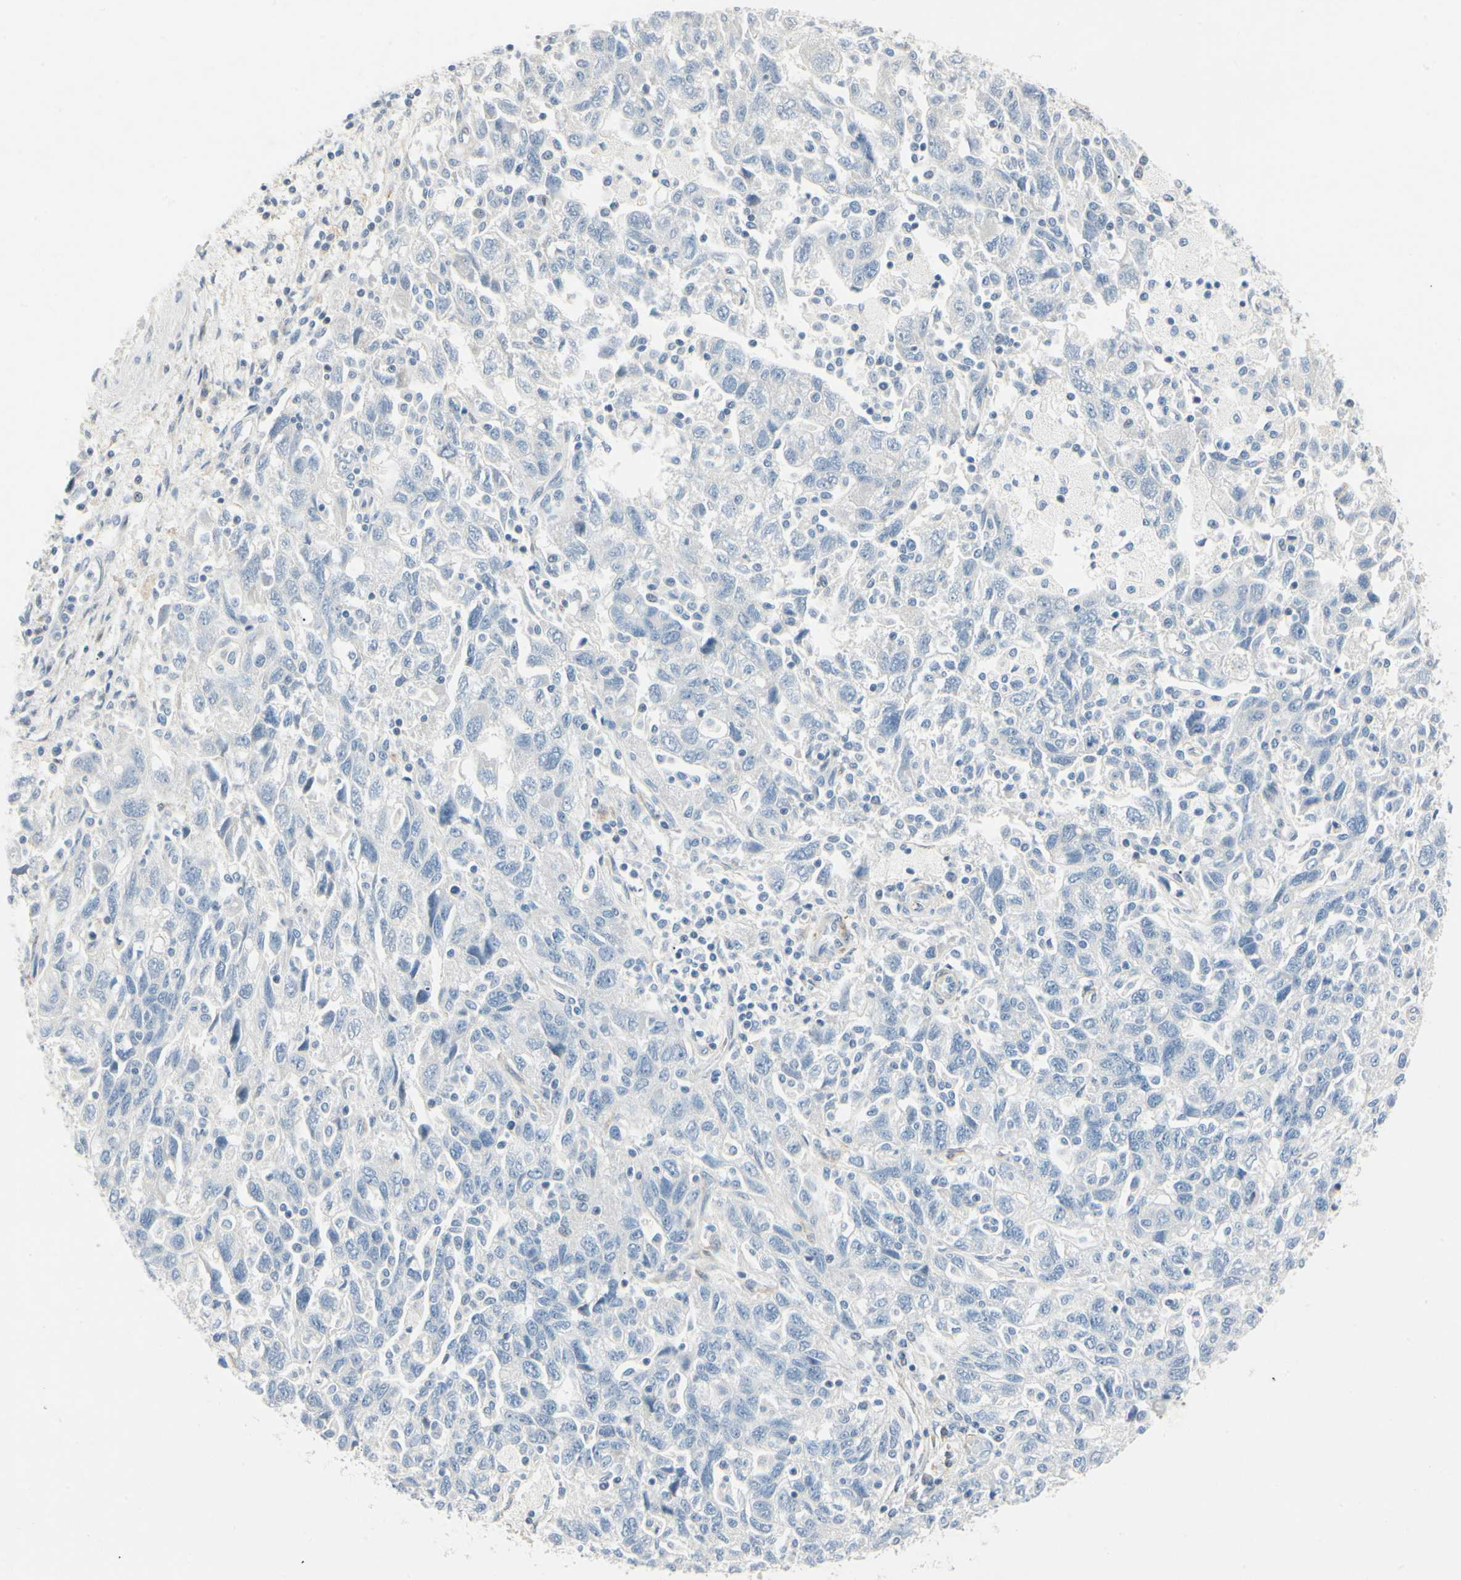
{"staining": {"intensity": "negative", "quantity": "none", "location": "none"}, "tissue": "ovarian cancer", "cell_type": "Tumor cells", "image_type": "cancer", "snomed": [{"axis": "morphology", "description": "Carcinoma, NOS"}, {"axis": "morphology", "description": "Cystadenocarcinoma, serous, NOS"}, {"axis": "topography", "description": "Ovary"}], "caption": "Tumor cells are negative for protein expression in human carcinoma (ovarian). (Immunohistochemistry (ihc), brightfield microscopy, high magnification).", "gene": "AMPH", "patient": {"sex": "female", "age": 69}}